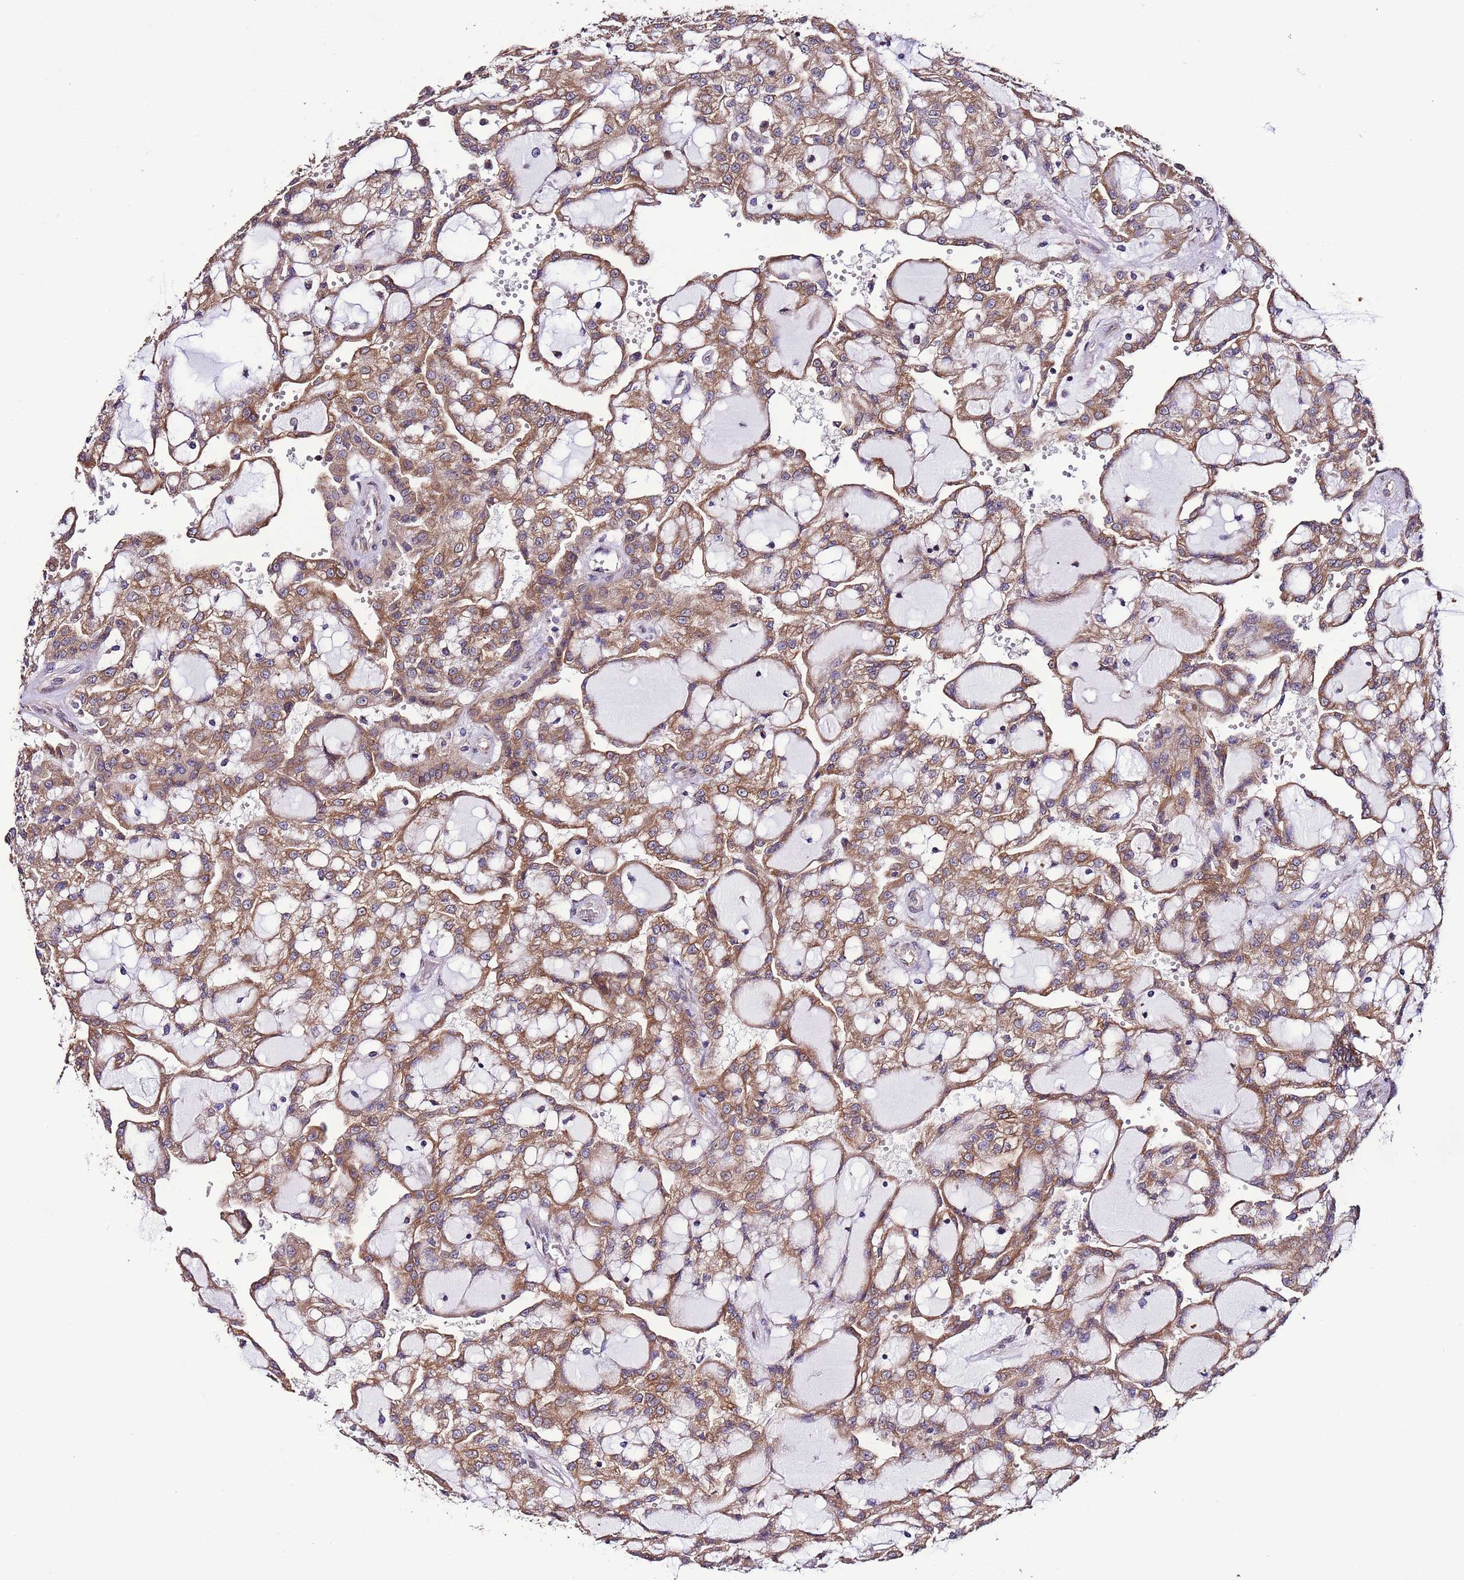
{"staining": {"intensity": "moderate", "quantity": ">75%", "location": "cytoplasmic/membranous"}, "tissue": "renal cancer", "cell_type": "Tumor cells", "image_type": "cancer", "snomed": [{"axis": "morphology", "description": "Adenocarcinoma, NOS"}, {"axis": "topography", "description": "Kidney"}], "caption": "Immunohistochemical staining of human renal cancer (adenocarcinoma) shows medium levels of moderate cytoplasmic/membranous protein expression in approximately >75% of tumor cells.", "gene": "SLC41A3", "patient": {"sex": "male", "age": 63}}